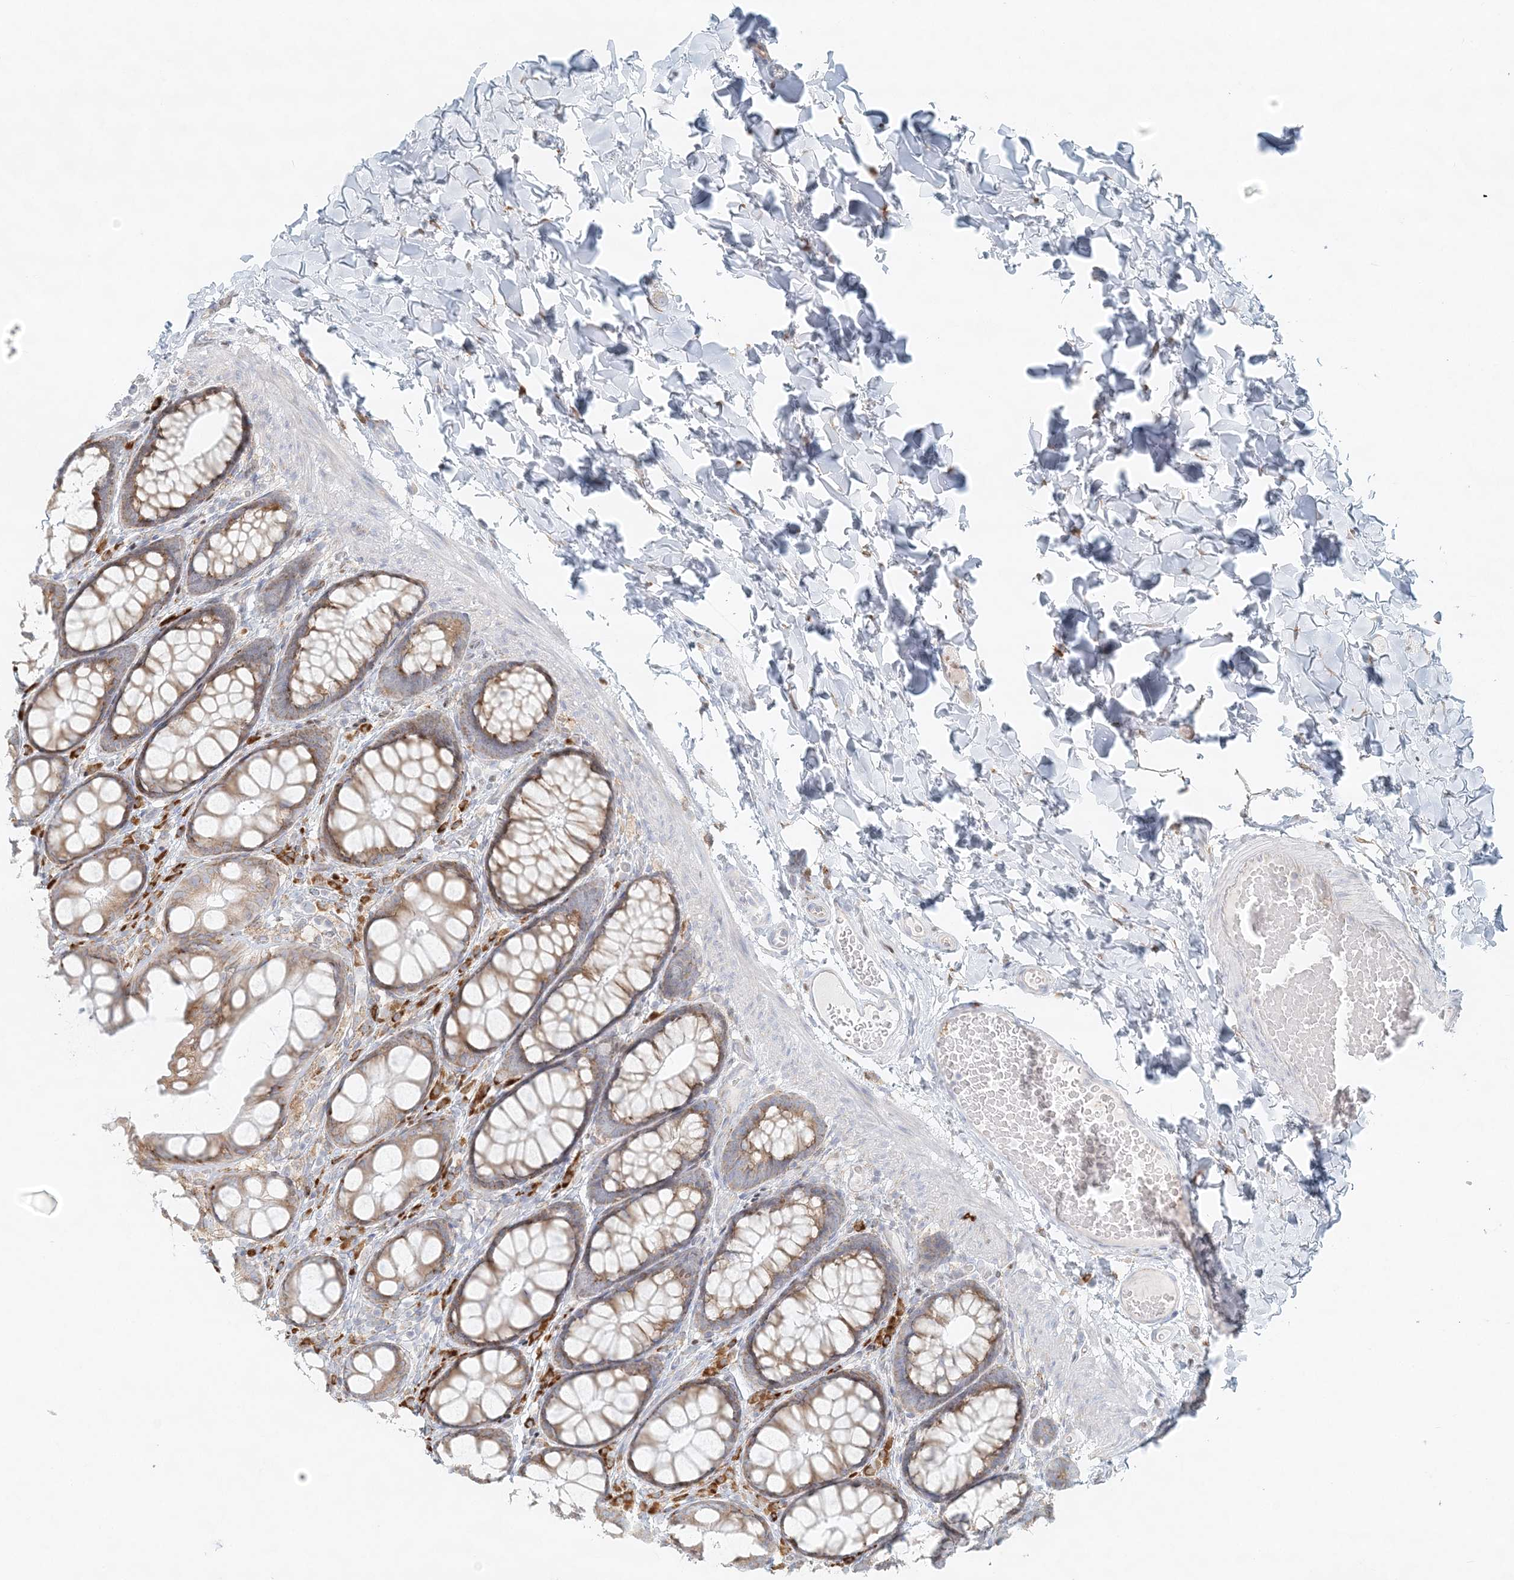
{"staining": {"intensity": "negative", "quantity": "none", "location": "none"}, "tissue": "colon", "cell_type": "Endothelial cells", "image_type": "normal", "snomed": [{"axis": "morphology", "description": "Normal tissue, NOS"}, {"axis": "topography", "description": "Colon"}], "caption": "Immunohistochemical staining of normal colon demonstrates no significant staining in endothelial cells. The staining is performed using DAB (3,3'-diaminobenzidine) brown chromogen with nuclei counter-stained in using hematoxylin.", "gene": "STK11IP", "patient": {"sex": "male", "age": 47}}